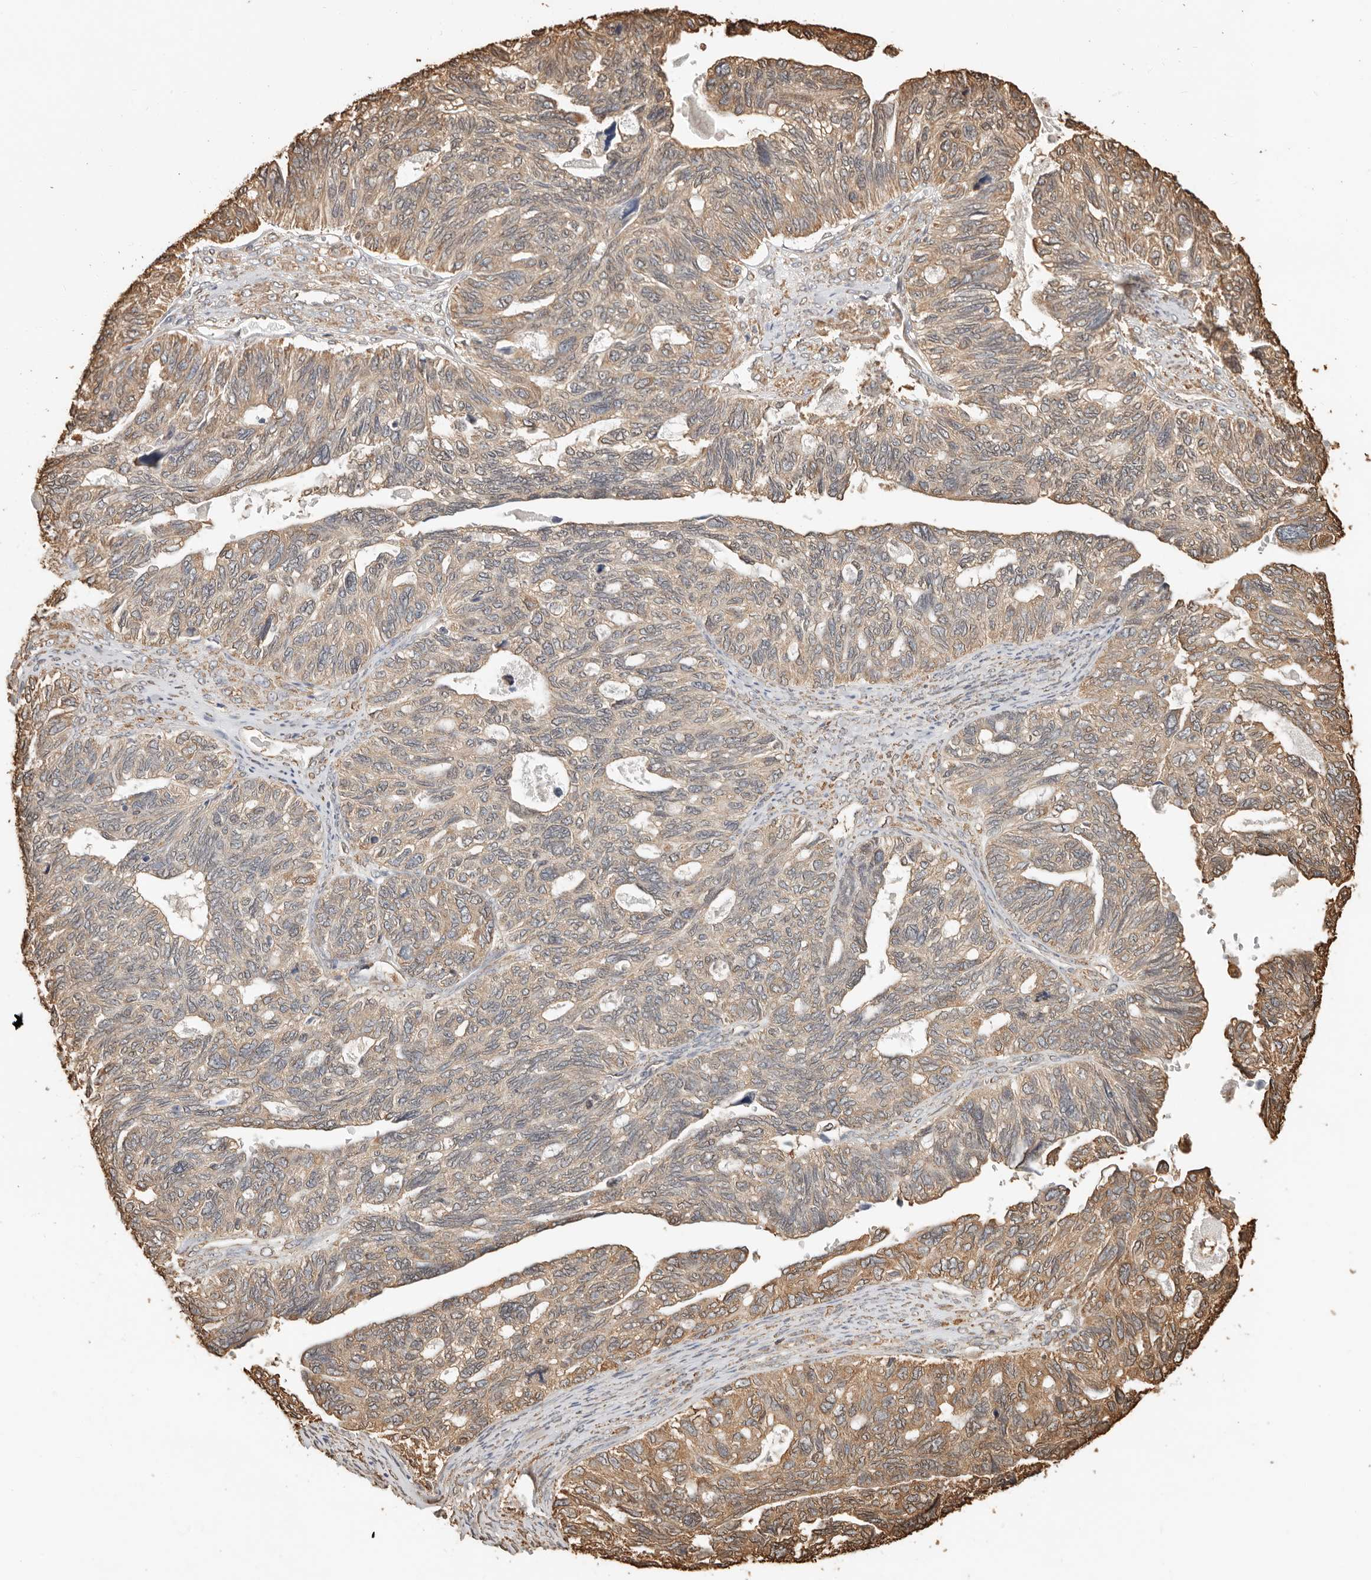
{"staining": {"intensity": "moderate", "quantity": "25%-75%", "location": "cytoplasmic/membranous"}, "tissue": "ovarian cancer", "cell_type": "Tumor cells", "image_type": "cancer", "snomed": [{"axis": "morphology", "description": "Cystadenocarcinoma, serous, NOS"}, {"axis": "topography", "description": "Ovary"}], "caption": "Immunohistochemistry histopathology image of ovarian serous cystadenocarcinoma stained for a protein (brown), which reveals medium levels of moderate cytoplasmic/membranous positivity in about 25%-75% of tumor cells.", "gene": "ARHGEF10L", "patient": {"sex": "female", "age": 79}}